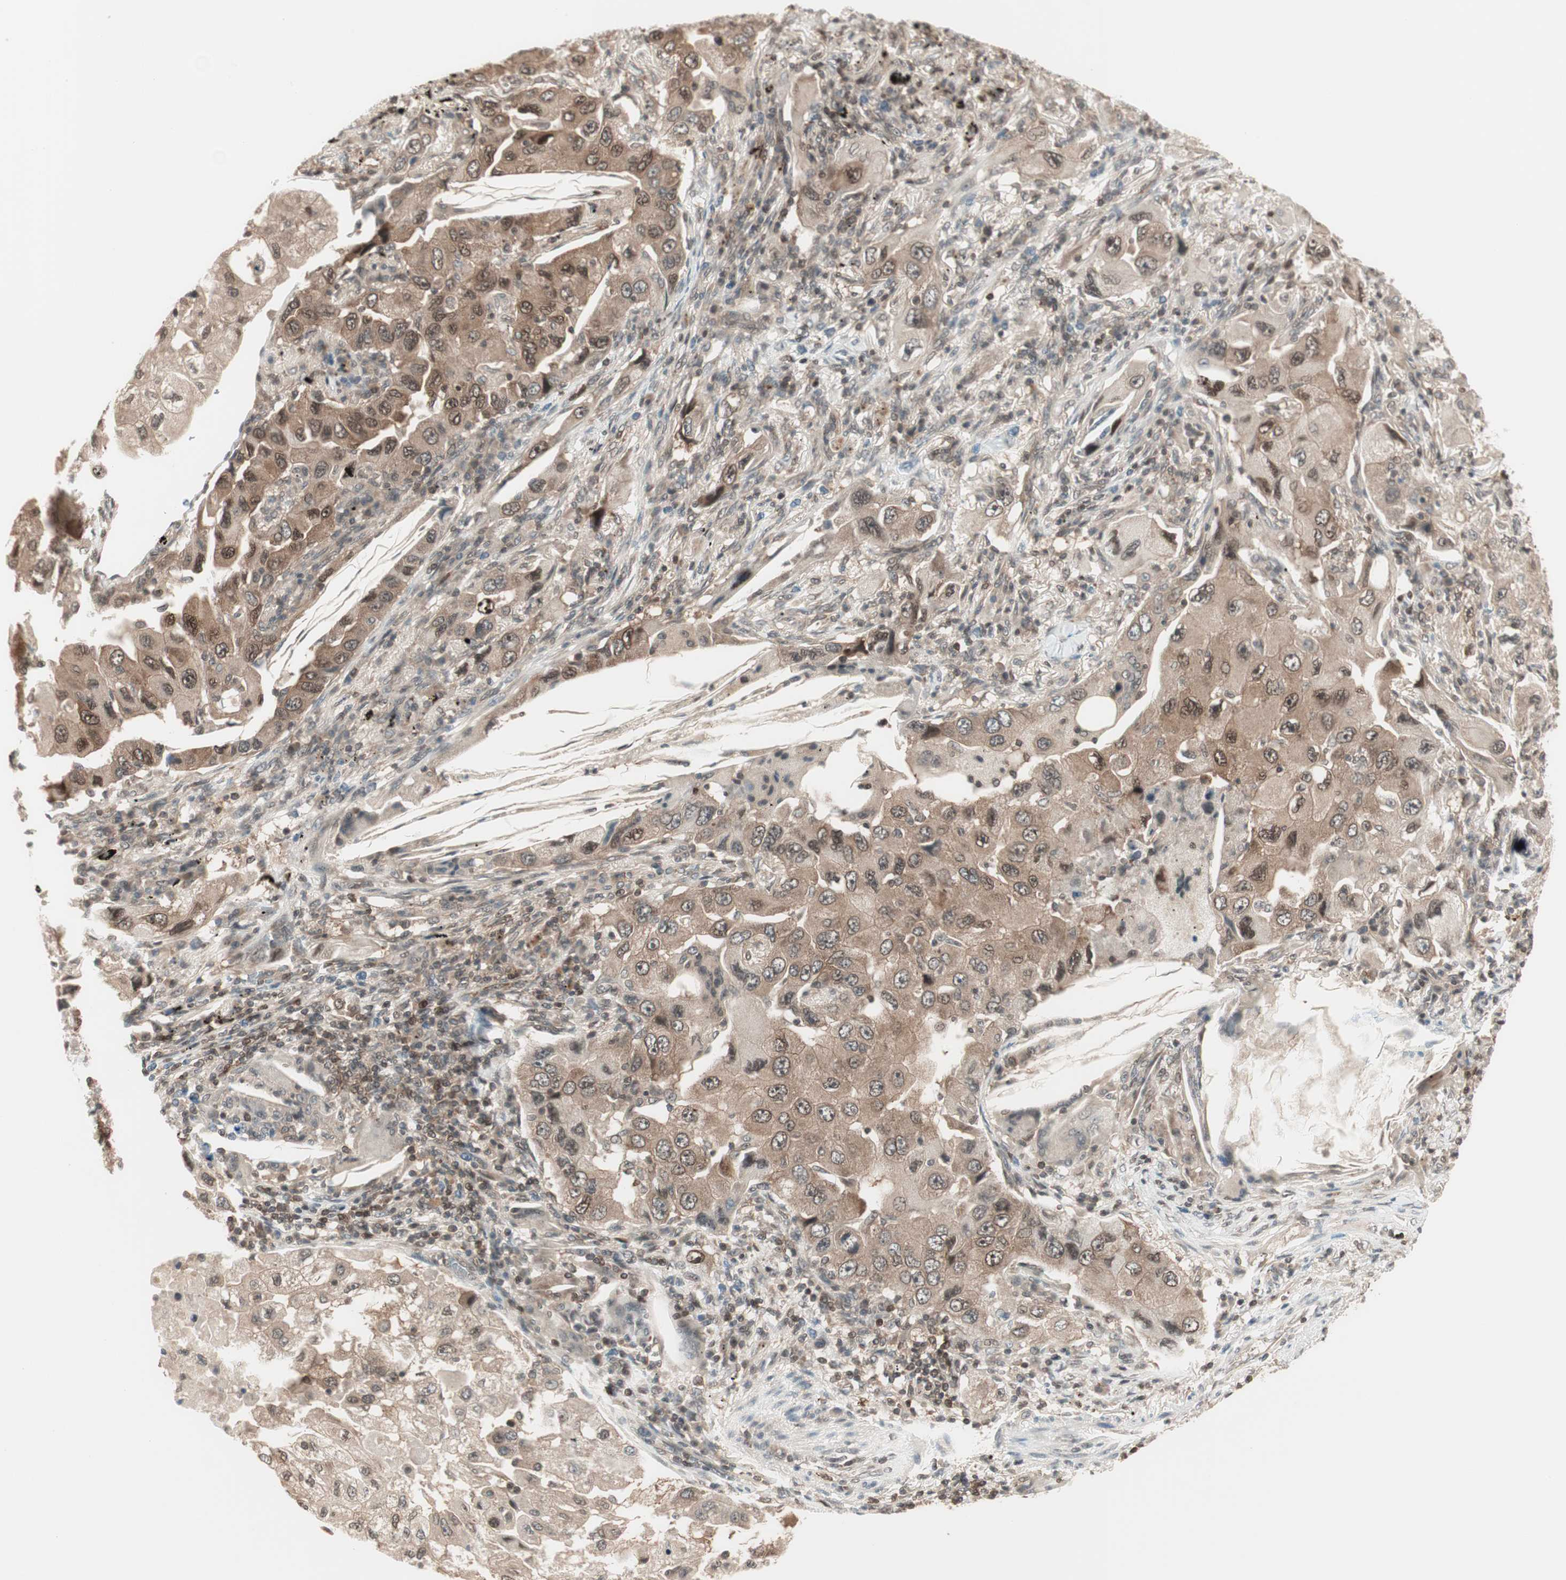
{"staining": {"intensity": "weak", "quantity": ">75%", "location": "cytoplasmic/membranous"}, "tissue": "lung cancer", "cell_type": "Tumor cells", "image_type": "cancer", "snomed": [{"axis": "morphology", "description": "Adenocarcinoma, NOS"}, {"axis": "topography", "description": "Lung"}], "caption": "This micrograph reveals IHC staining of human lung cancer (adenocarcinoma), with low weak cytoplasmic/membranous expression in about >75% of tumor cells.", "gene": "UBE2I", "patient": {"sex": "female", "age": 65}}